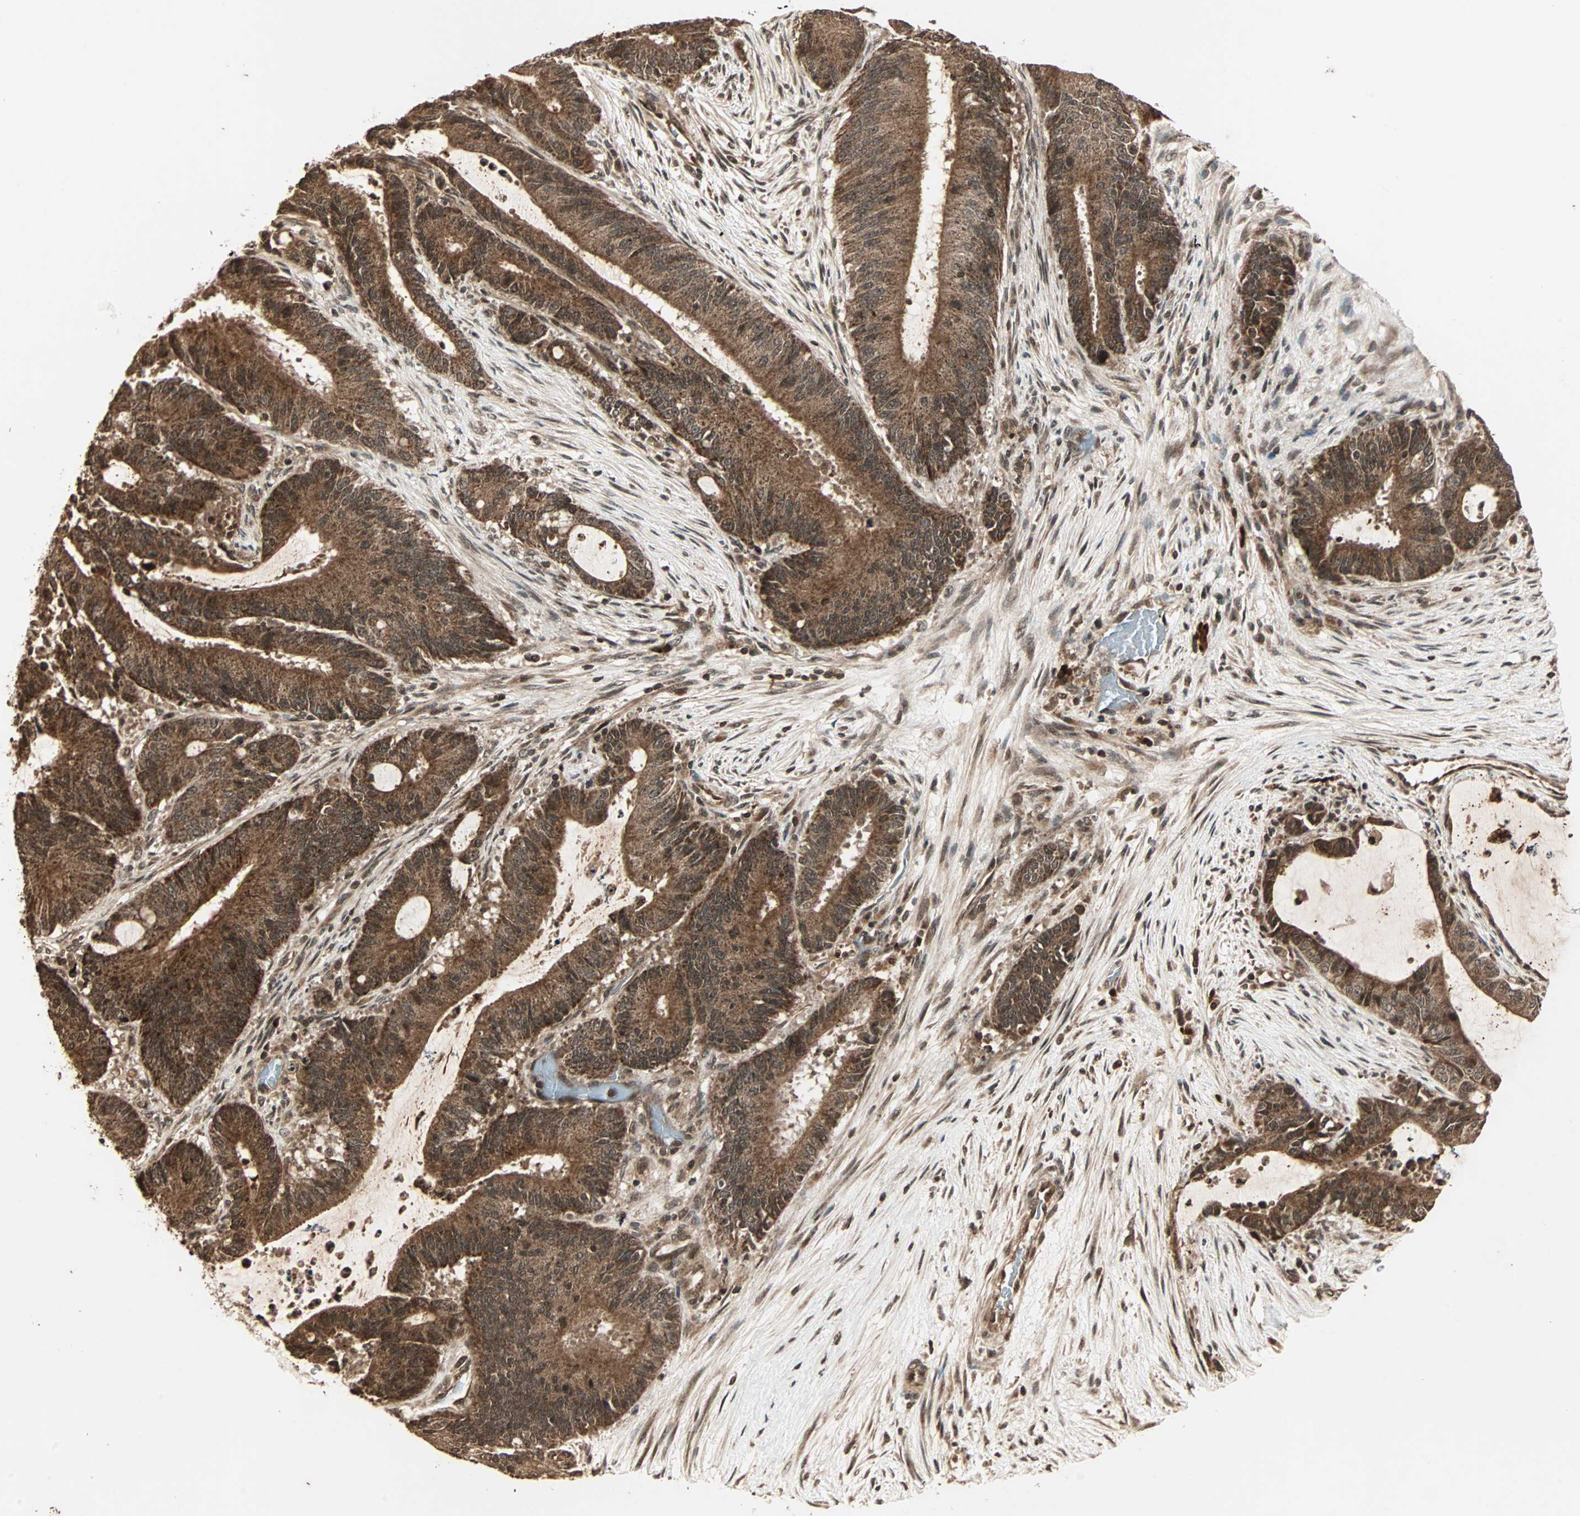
{"staining": {"intensity": "strong", "quantity": ">75%", "location": "cytoplasmic/membranous"}, "tissue": "liver cancer", "cell_type": "Tumor cells", "image_type": "cancer", "snomed": [{"axis": "morphology", "description": "Cholangiocarcinoma"}, {"axis": "topography", "description": "Liver"}], "caption": "Human liver cholangiocarcinoma stained with a protein marker shows strong staining in tumor cells.", "gene": "RFFL", "patient": {"sex": "female", "age": 73}}